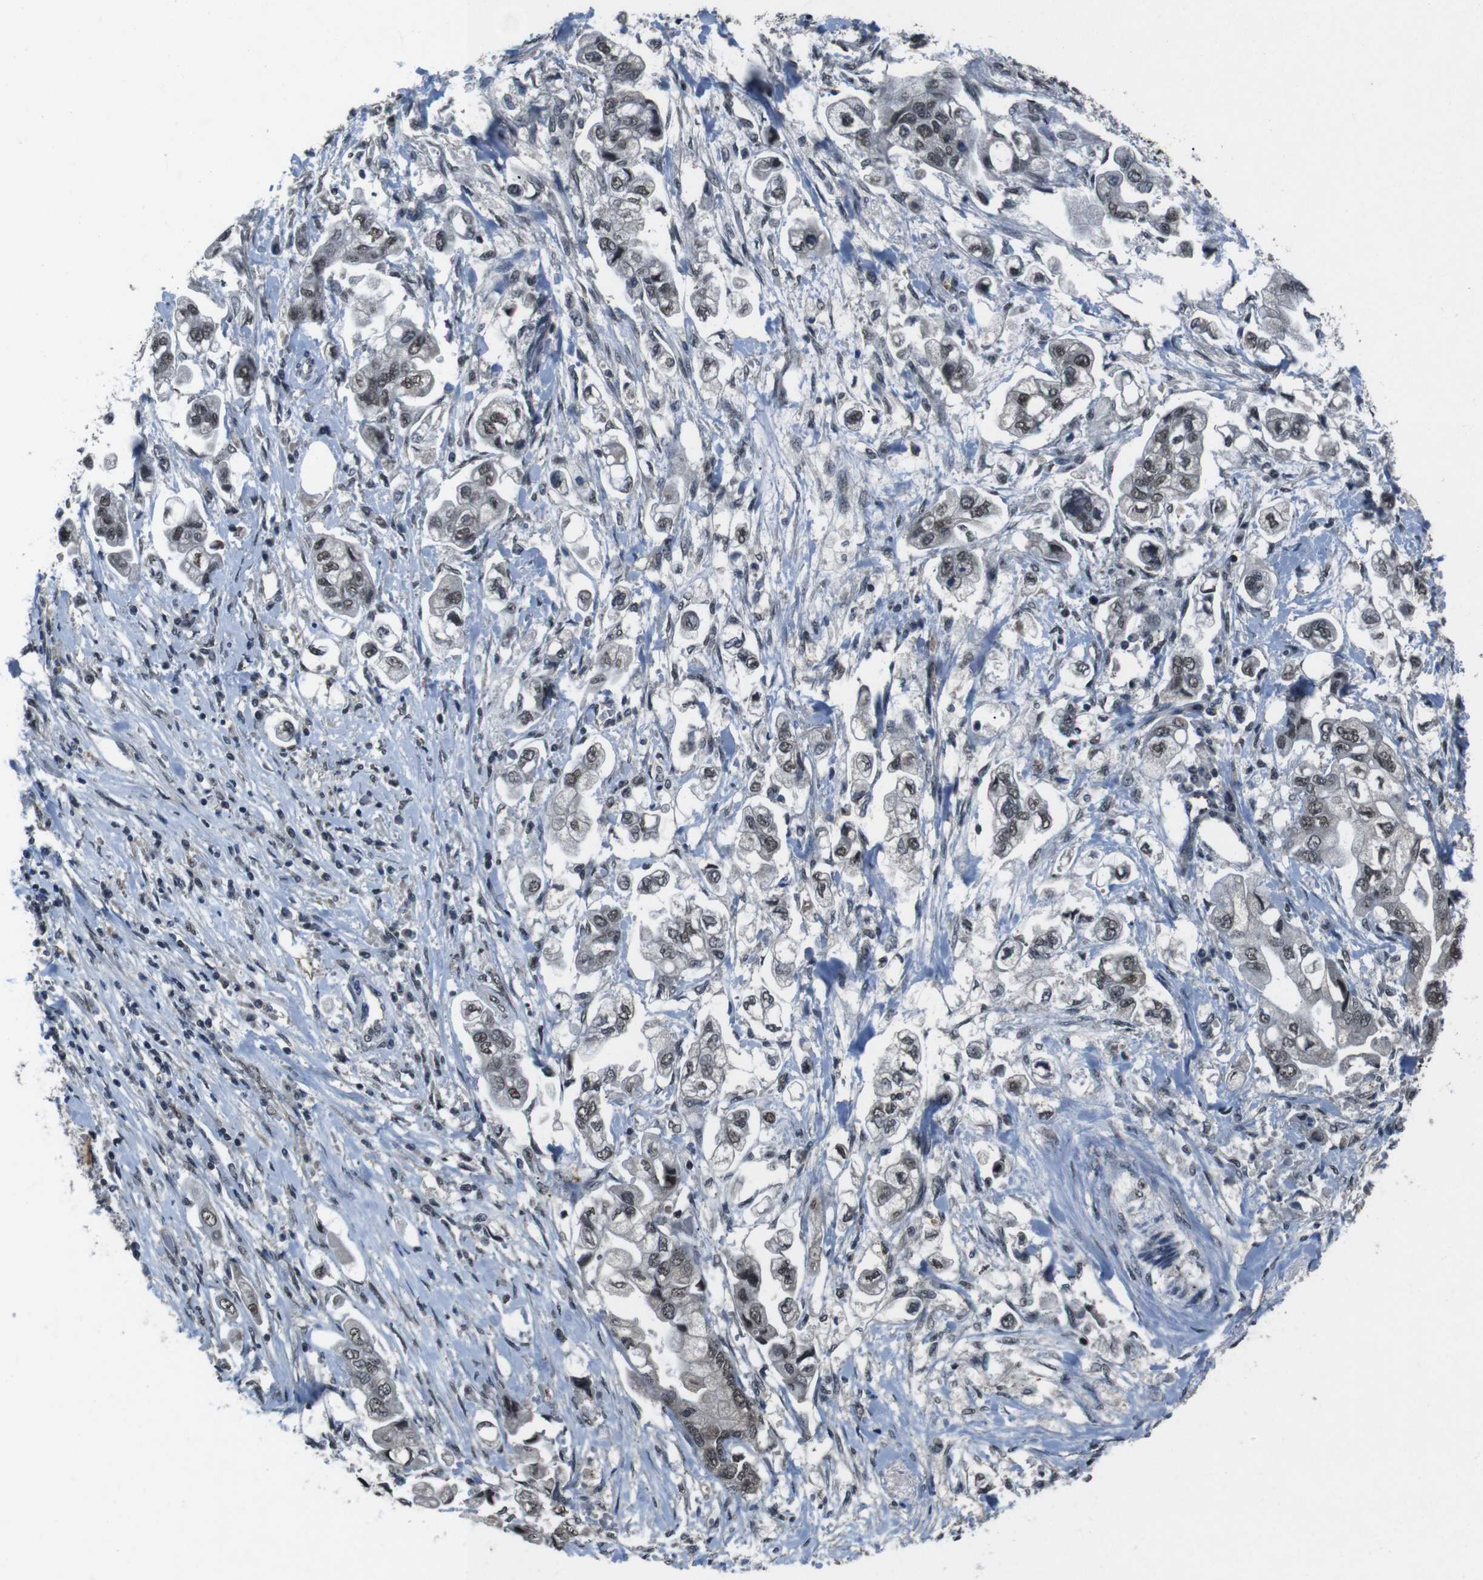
{"staining": {"intensity": "weak", "quantity": ">75%", "location": "nuclear"}, "tissue": "stomach cancer", "cell_type": "Tumor cells", "image_type": "cancer", "snomed": [{"axis": "morphology", "description": "Adenocarcinoma, NOS"}, {"axis": "topography", "description": "Stomach"}], "caption": "High-power microscopy captured an immunohistochemistry (IHC) micrograph of stomach cancer (adenocarcinoma), revealing weak nuclear positivity in about >75% of tumor cells. Using DAB (3,3'-diaminobenzidine) (brown) and hematoxylin (blue) stains, captured at high magnification using brightfield microscopy.", "gene": "NR4A2", "patient": {"sex": "male", "age": 62}}